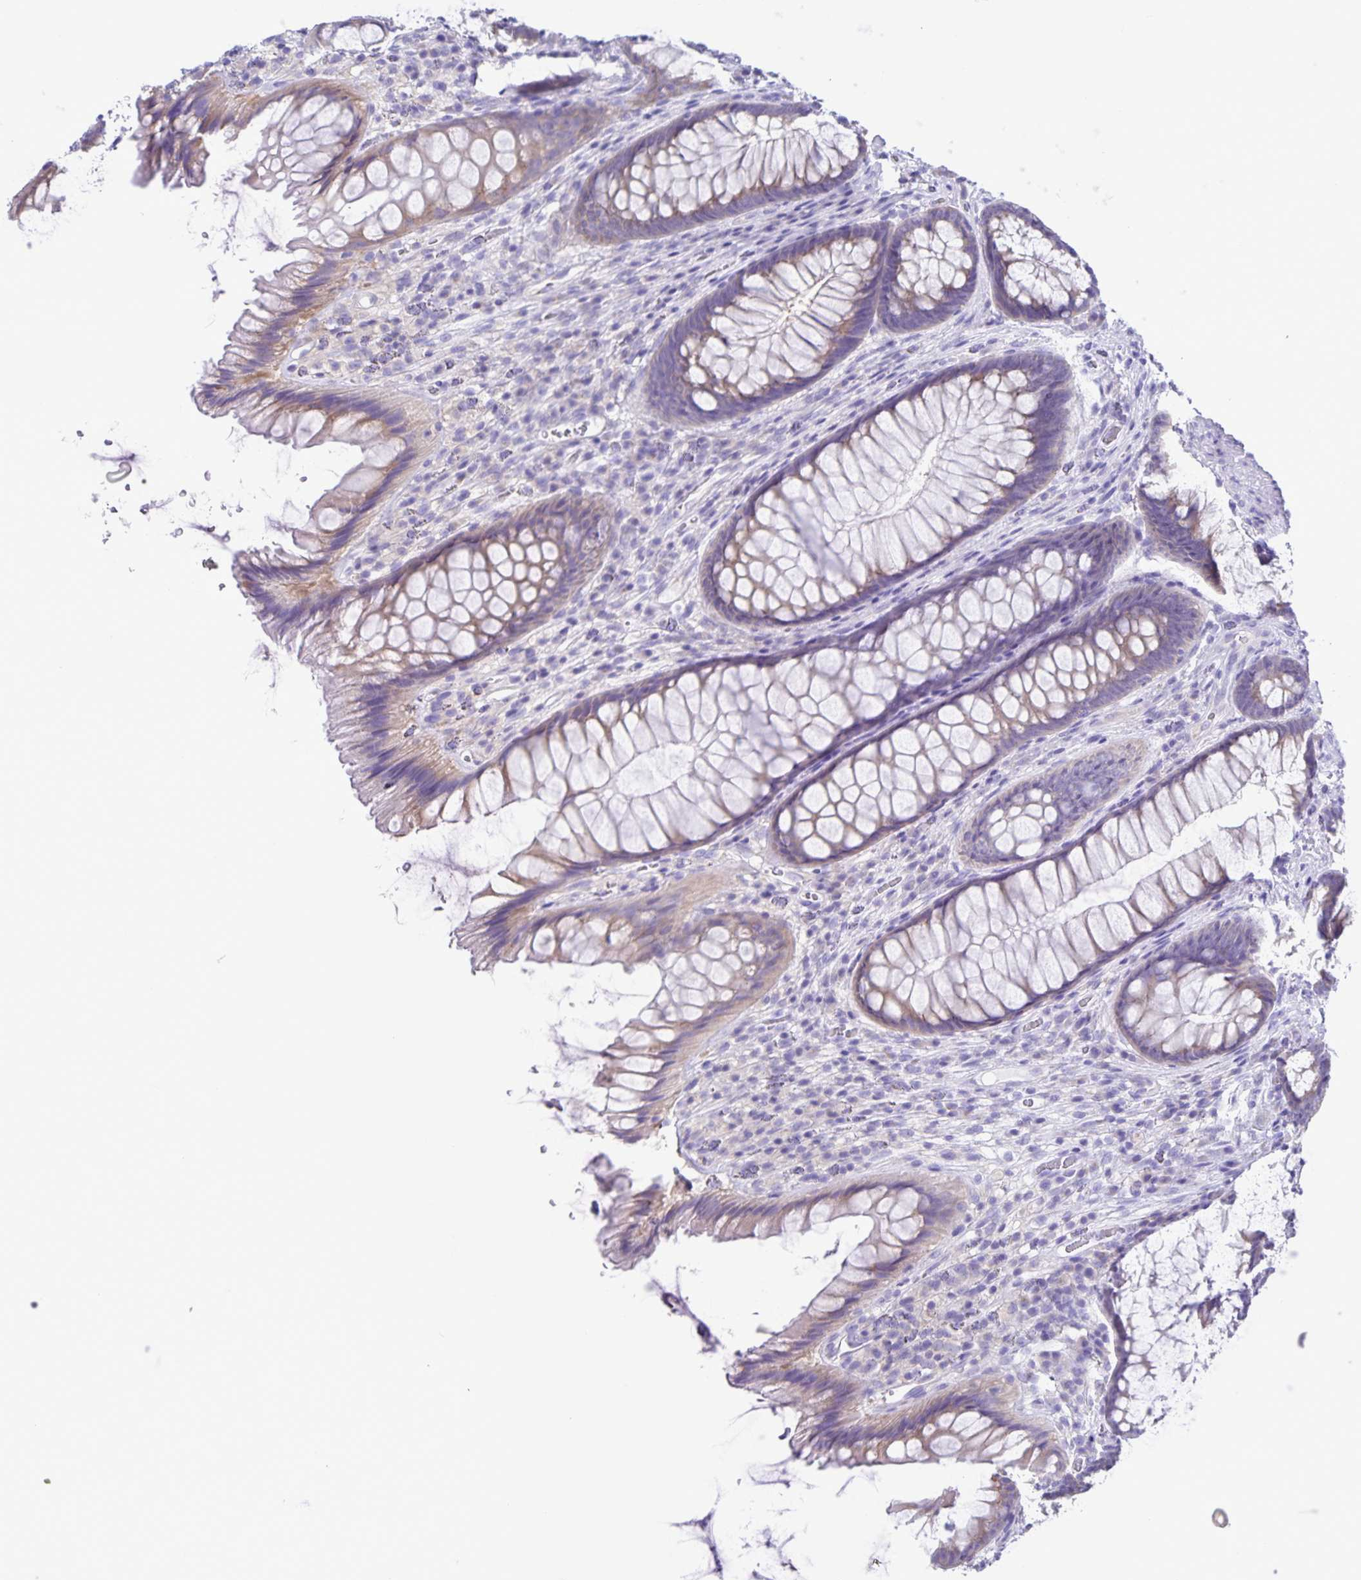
{"staining": {"intensity": "weak", "quantity": "25%-75%", "location": "cytoplasmic/membranous"}, "tissue": "rectum", "cell_type": "Glandular cells", "image_type": "normal", "snomed": [{"axis": "morphology", "description": "Normal tissue, NOS"}, {"axis": "topography", "description": "Rectum"}], "caption": "Normal rectum was stained to show a protein in brown. There is low levels of weak cytoplasmic/membranous expression in about 25%-75% of glandular cells.", "gene": "CAPSL", "patient": {"sex": "male", "age": 53}}